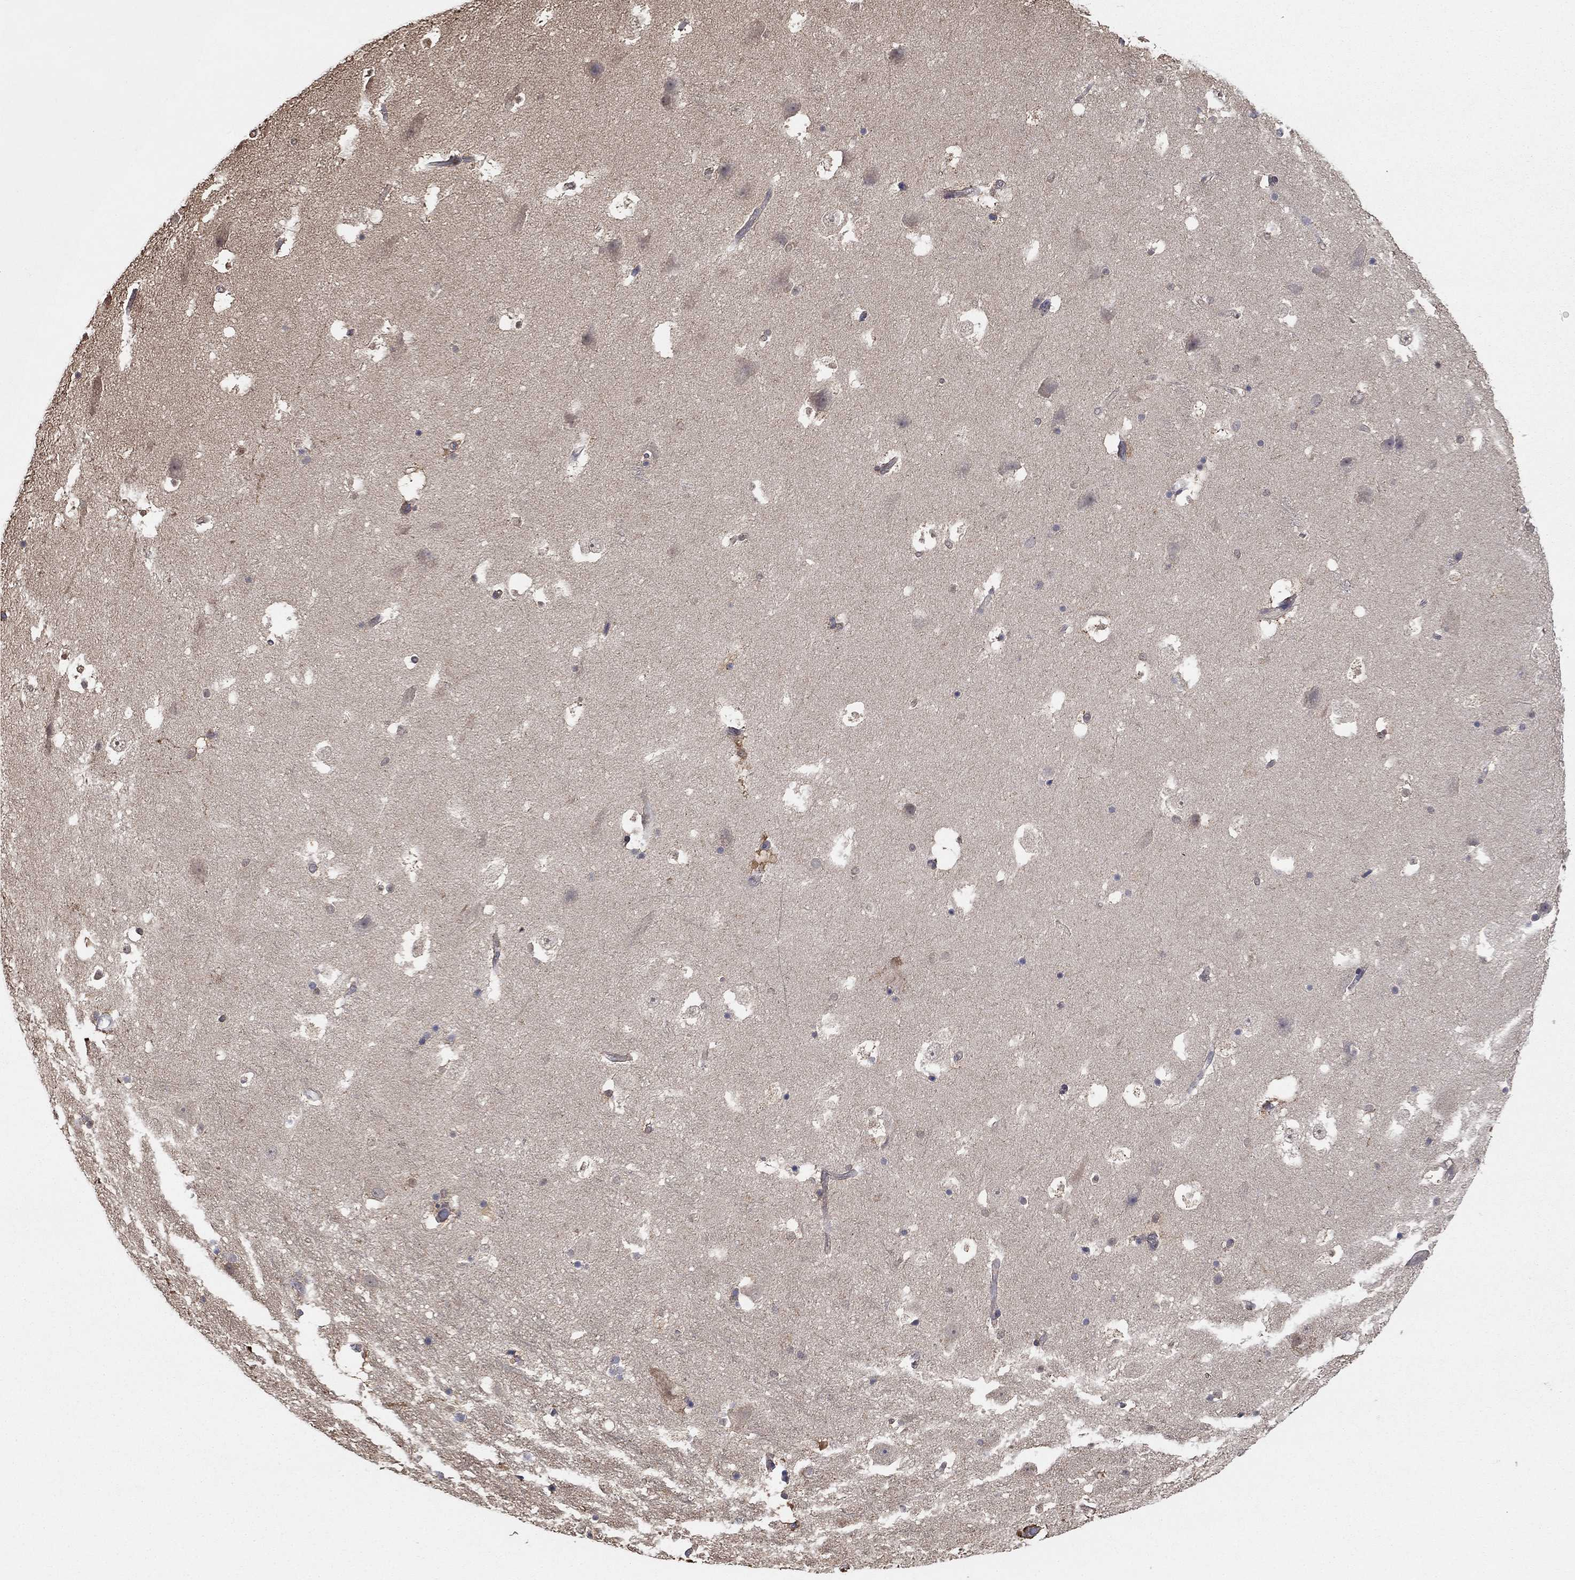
{"staining": {"intensity": "weak", "quantity": "<25%", "location": "nuclear"}, "tissue": "hippocampus", "cell_type": "Glial cells", "image_type": "normal", "snomed": [{"axis": "morphology", "description": "Normal tissue, NOS"}, {"axis": "topography", "description": "Hippocampus"}], "caption": "IHC image of normal hippocampus stained for a protein (brown), which demonstrates no positivity in glial cells. The staining is performed using DAB (3,3'-diaminobenzidine) brown chromogen with nuclei counter-stained in using hematoxylin.", "gene": "RNF114", "patient": {"sex": "male", "age": 51}}